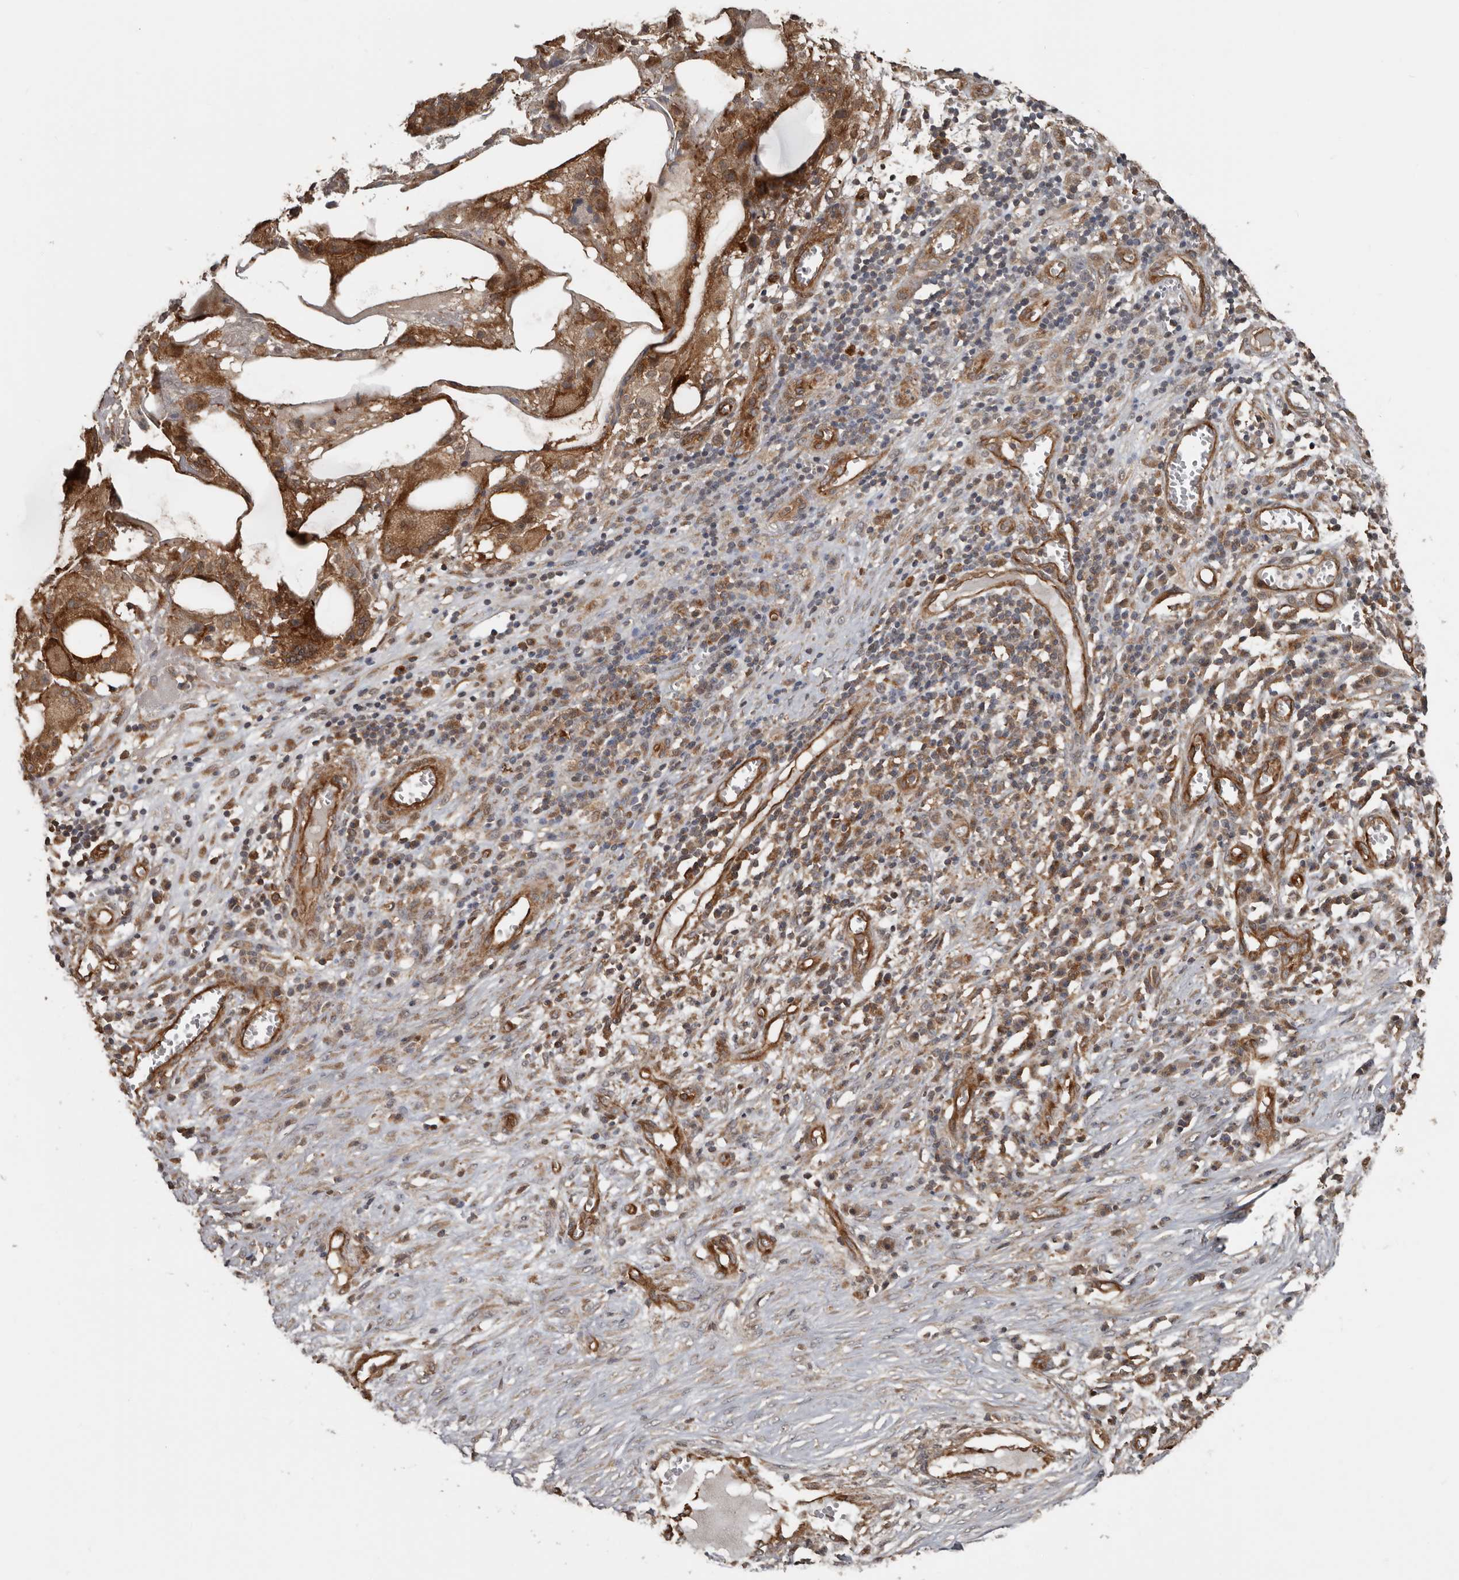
{"staining": {"intensity": "moderate", "quantity": ">75%", "location": "cytoplasmic/membranous"}, "tissue": "skin cancer", "cell_type": "Tumor cells", "image_type": "cancer", "snomed": [{"axis": "morphology", "description": "Basal cell carcinoma"}, {"axis": "topography", "description": "Skin"}], "caption": "DAB immunohistochemical staining of human skin cancer (basal cell carcinoma) displays moderate cytoplasmic/membranous protein expression in approximately >75% of tumor cells. The staining was performed using DAB (3,3'-diaminobenzidine) to visualize the protein expression in brown, while the nuclei were stained in blue with hematoxylin (Magnification: 20x).", "gene": "EXOC3L1", "patient": {"sex": "female", "age": 64}}